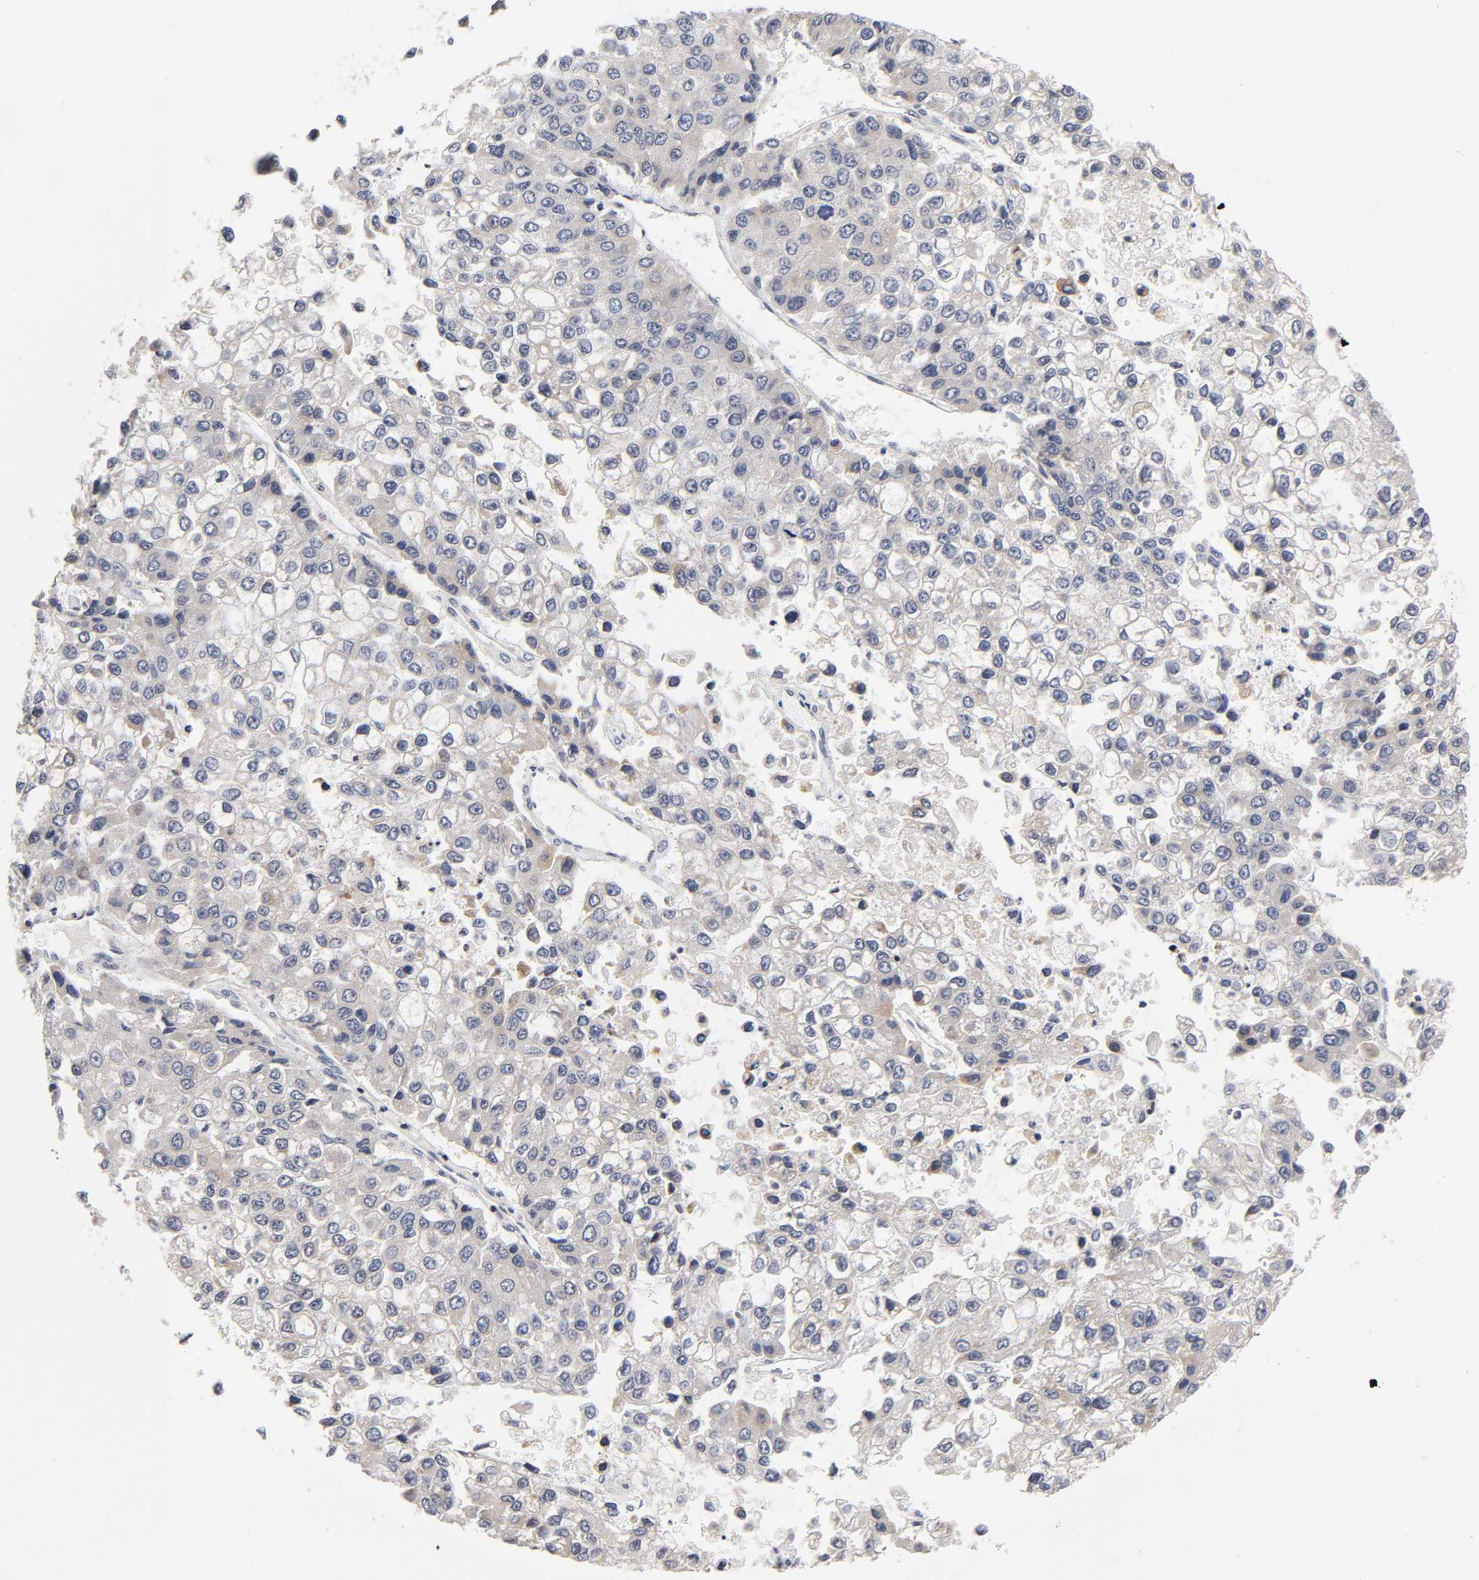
{"staining": {"intensity": "weak", "quantity": "<25%", "location": "cytoplasmic/membranous"}, "tissue": "liver cancer", "cell_type": "Tumor cells", "image_type": "cancer", "snomed": [{"axis": "morphology", "description": "Carcinoma, Hepatocellular, NOS"}, {"axis": "topography", "description": "Liver"}], "caption": "Micrograph shows no significant protein staining in tumor cells of liver cancer.", "gene": "AUH", "patient": {"sex": "female", "age": 66}}